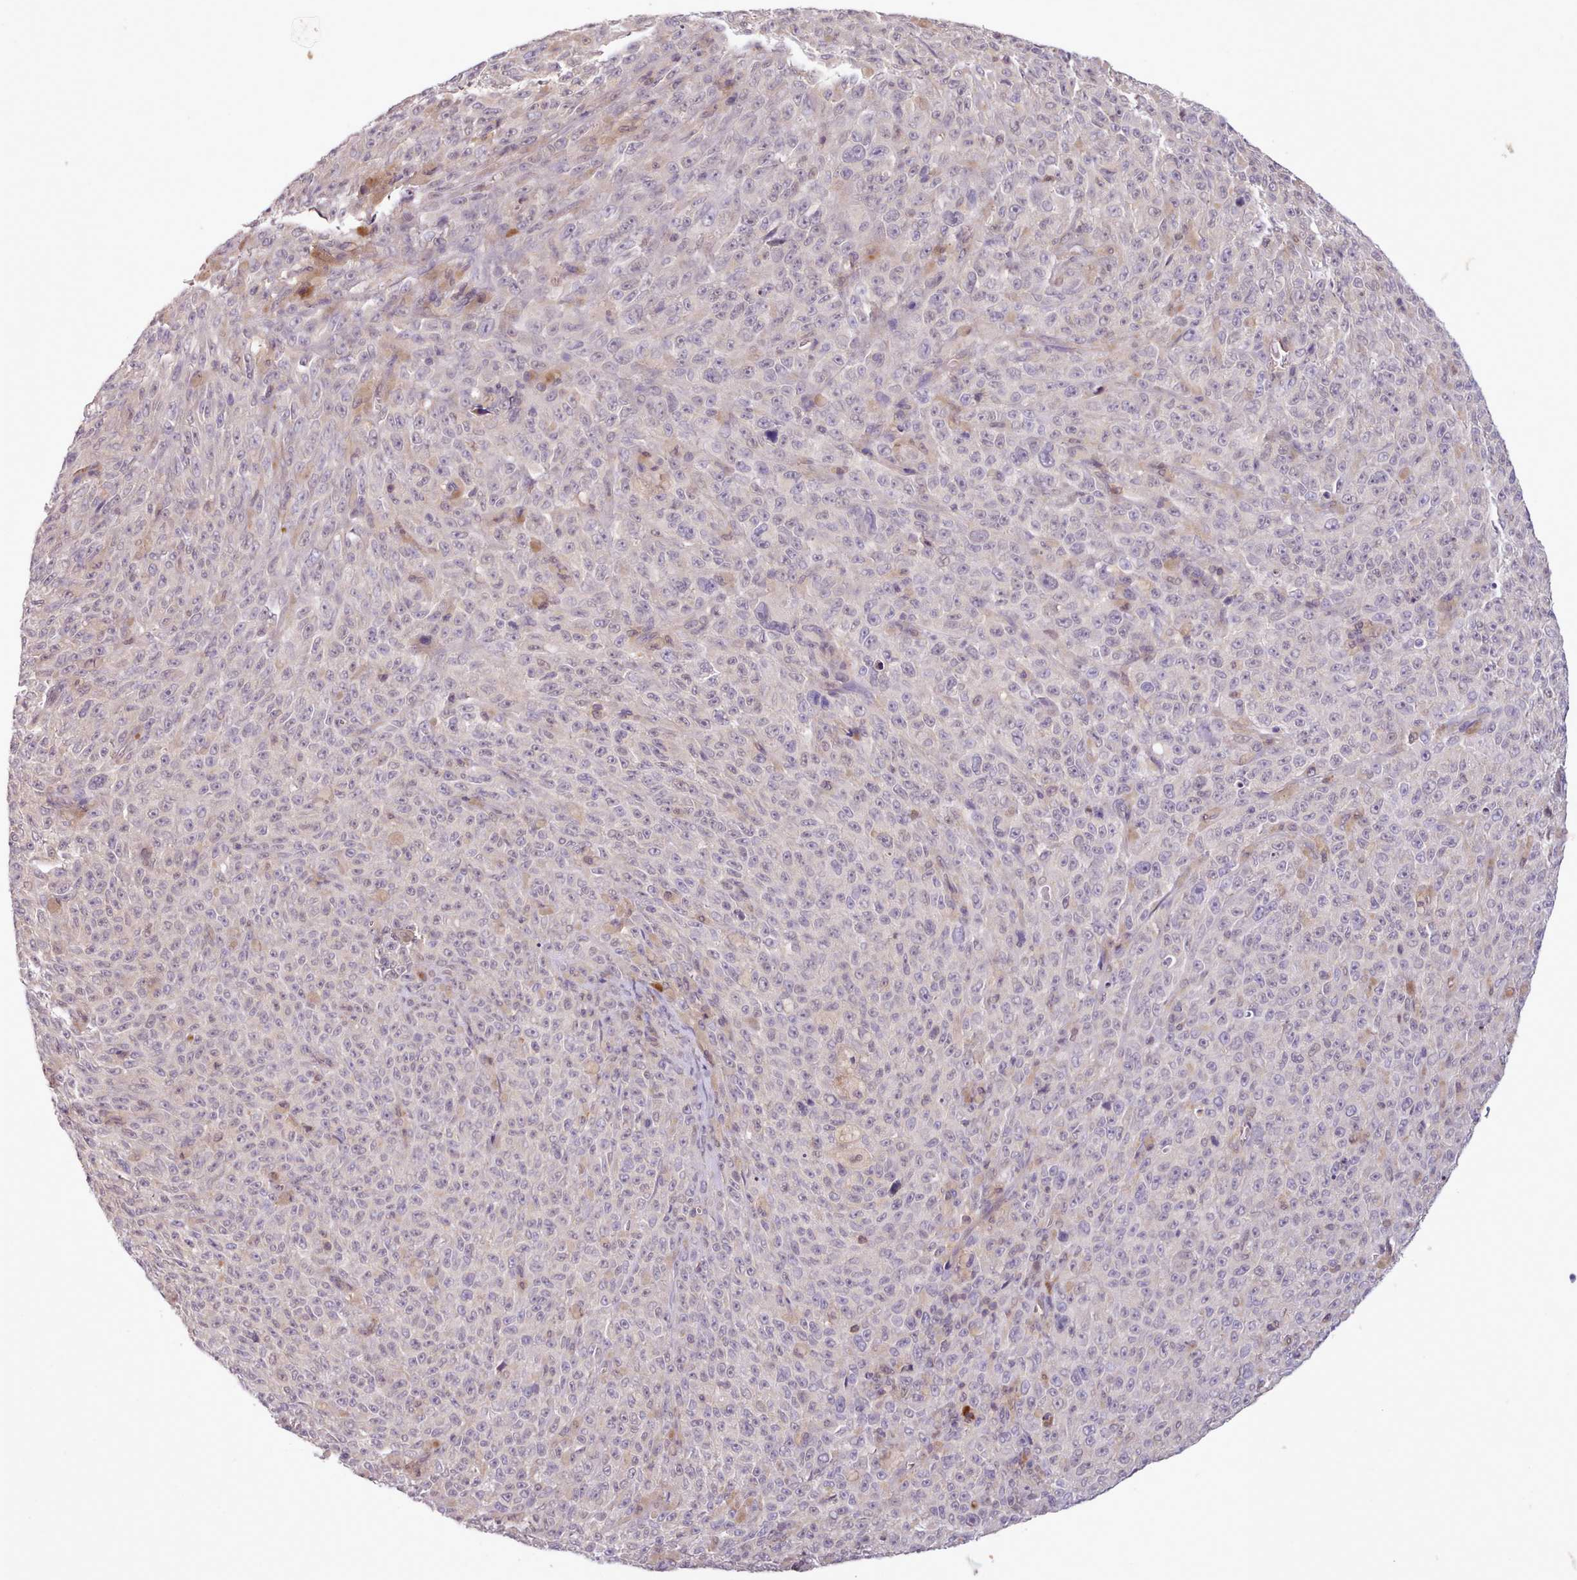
{"staining": {"intensity": "negative", "quantity": "none", "location": "none"}, "tissue": "melanoma", "cell_type": "Tumor cells", "image_type": "cancer", "snomed": [{"axis": "morphology", "description": "Malignant melanoma, NOS"}, {"axis": "topography", "description": "Skin"}], "caption": "Immunohistochemistry photomicrograph of neoplastic tissue: melanoma stained with DAB reveals no significant protein positivity in tumor cells.", "gene": "NMRK1", "patient": {"sex": "female", "age": 82}}